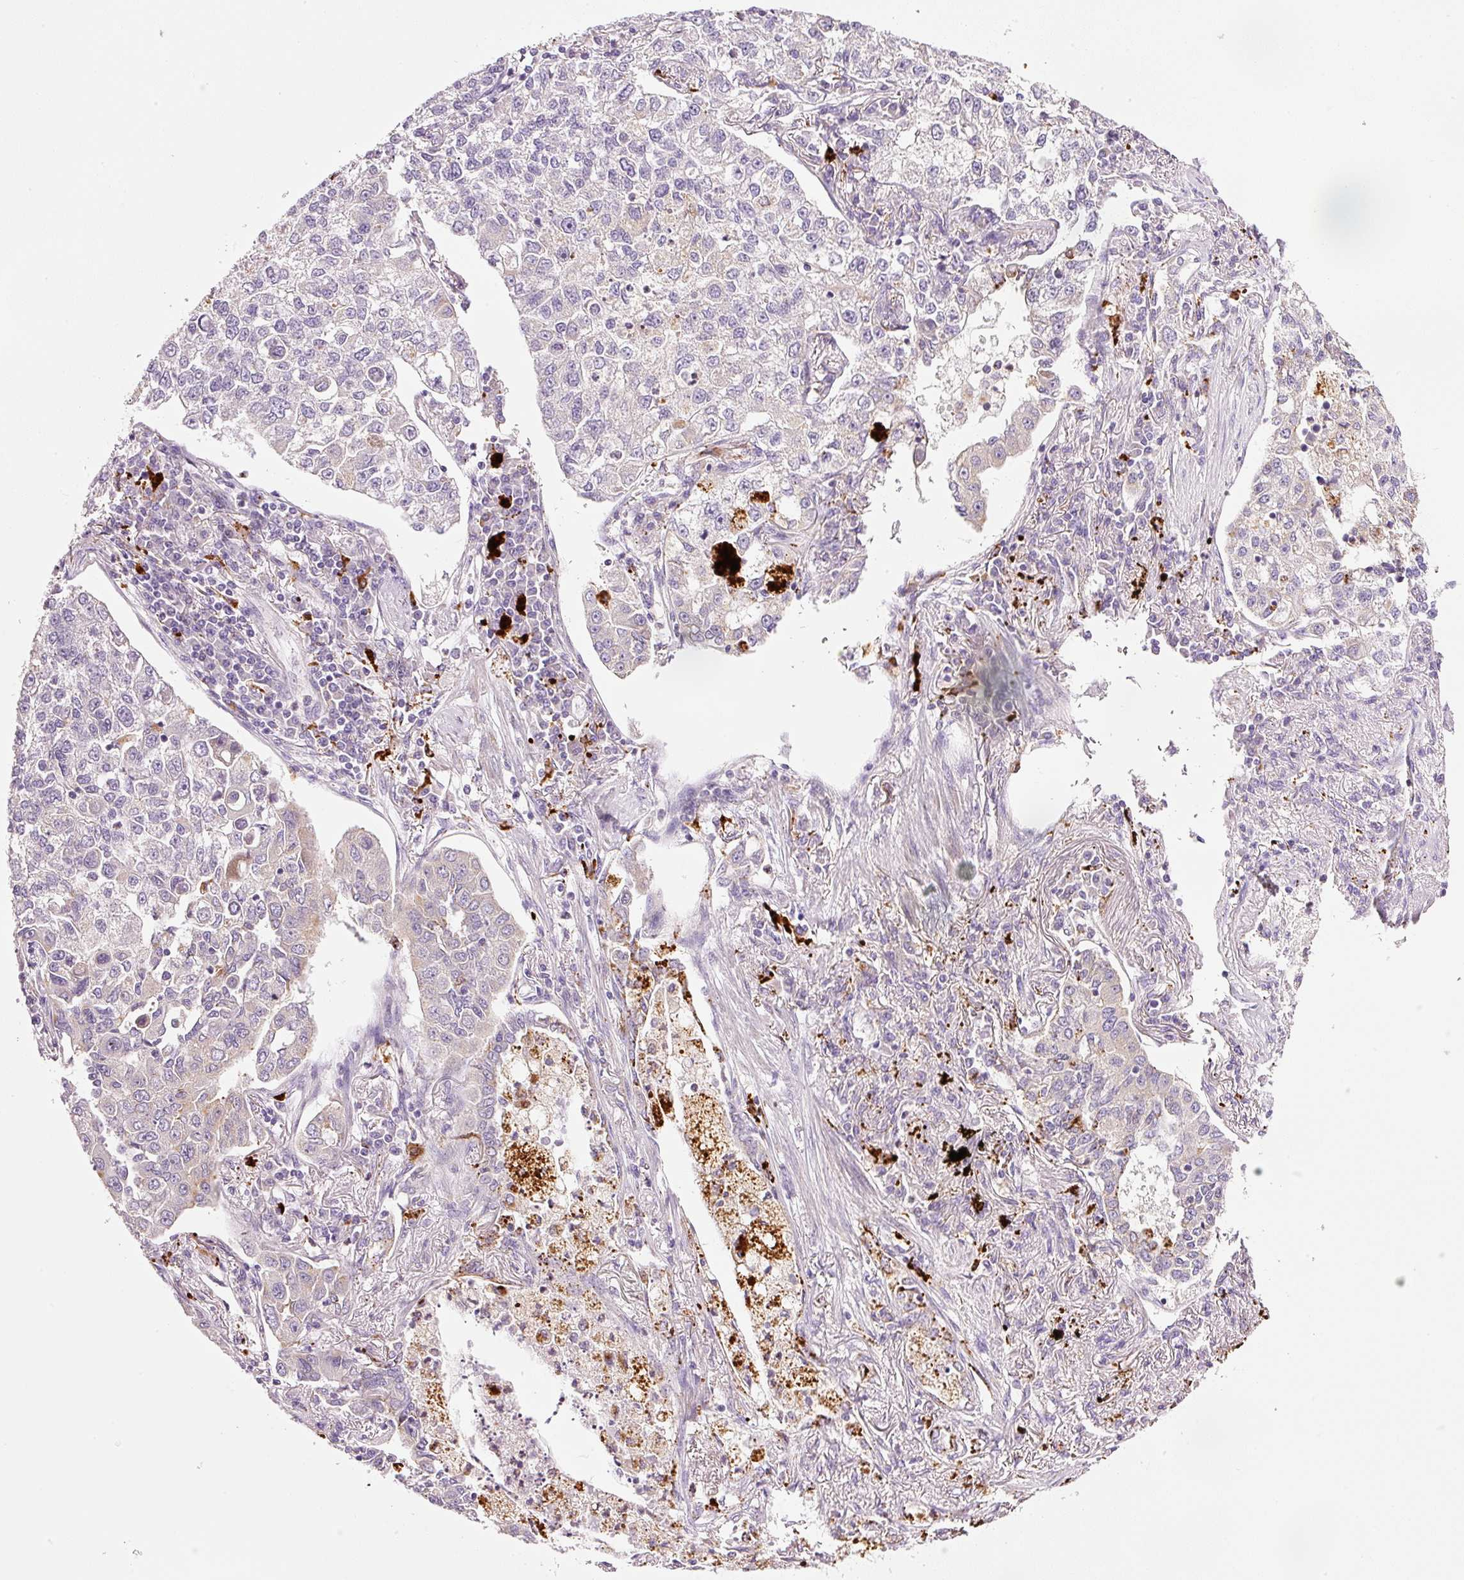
{"staining": {"intensity": "negative", "quantity": "none", "location": "none"}, "tissue": "lung cancer", "cell_type": "Tumor cells", "image_type": "cancer", "snomed": [{"axis": "morphology", "description": "Adenocarcinoma, NOS"}, {"axis": "topography", "description": "Lung"}], "caption": "DAB immunohistochemical staining of adenocarcinoma (lung) shows no significant positivity in tumor cells.", "gene": "ZNF639", "patient": {"sex": "male", "age": 49}}